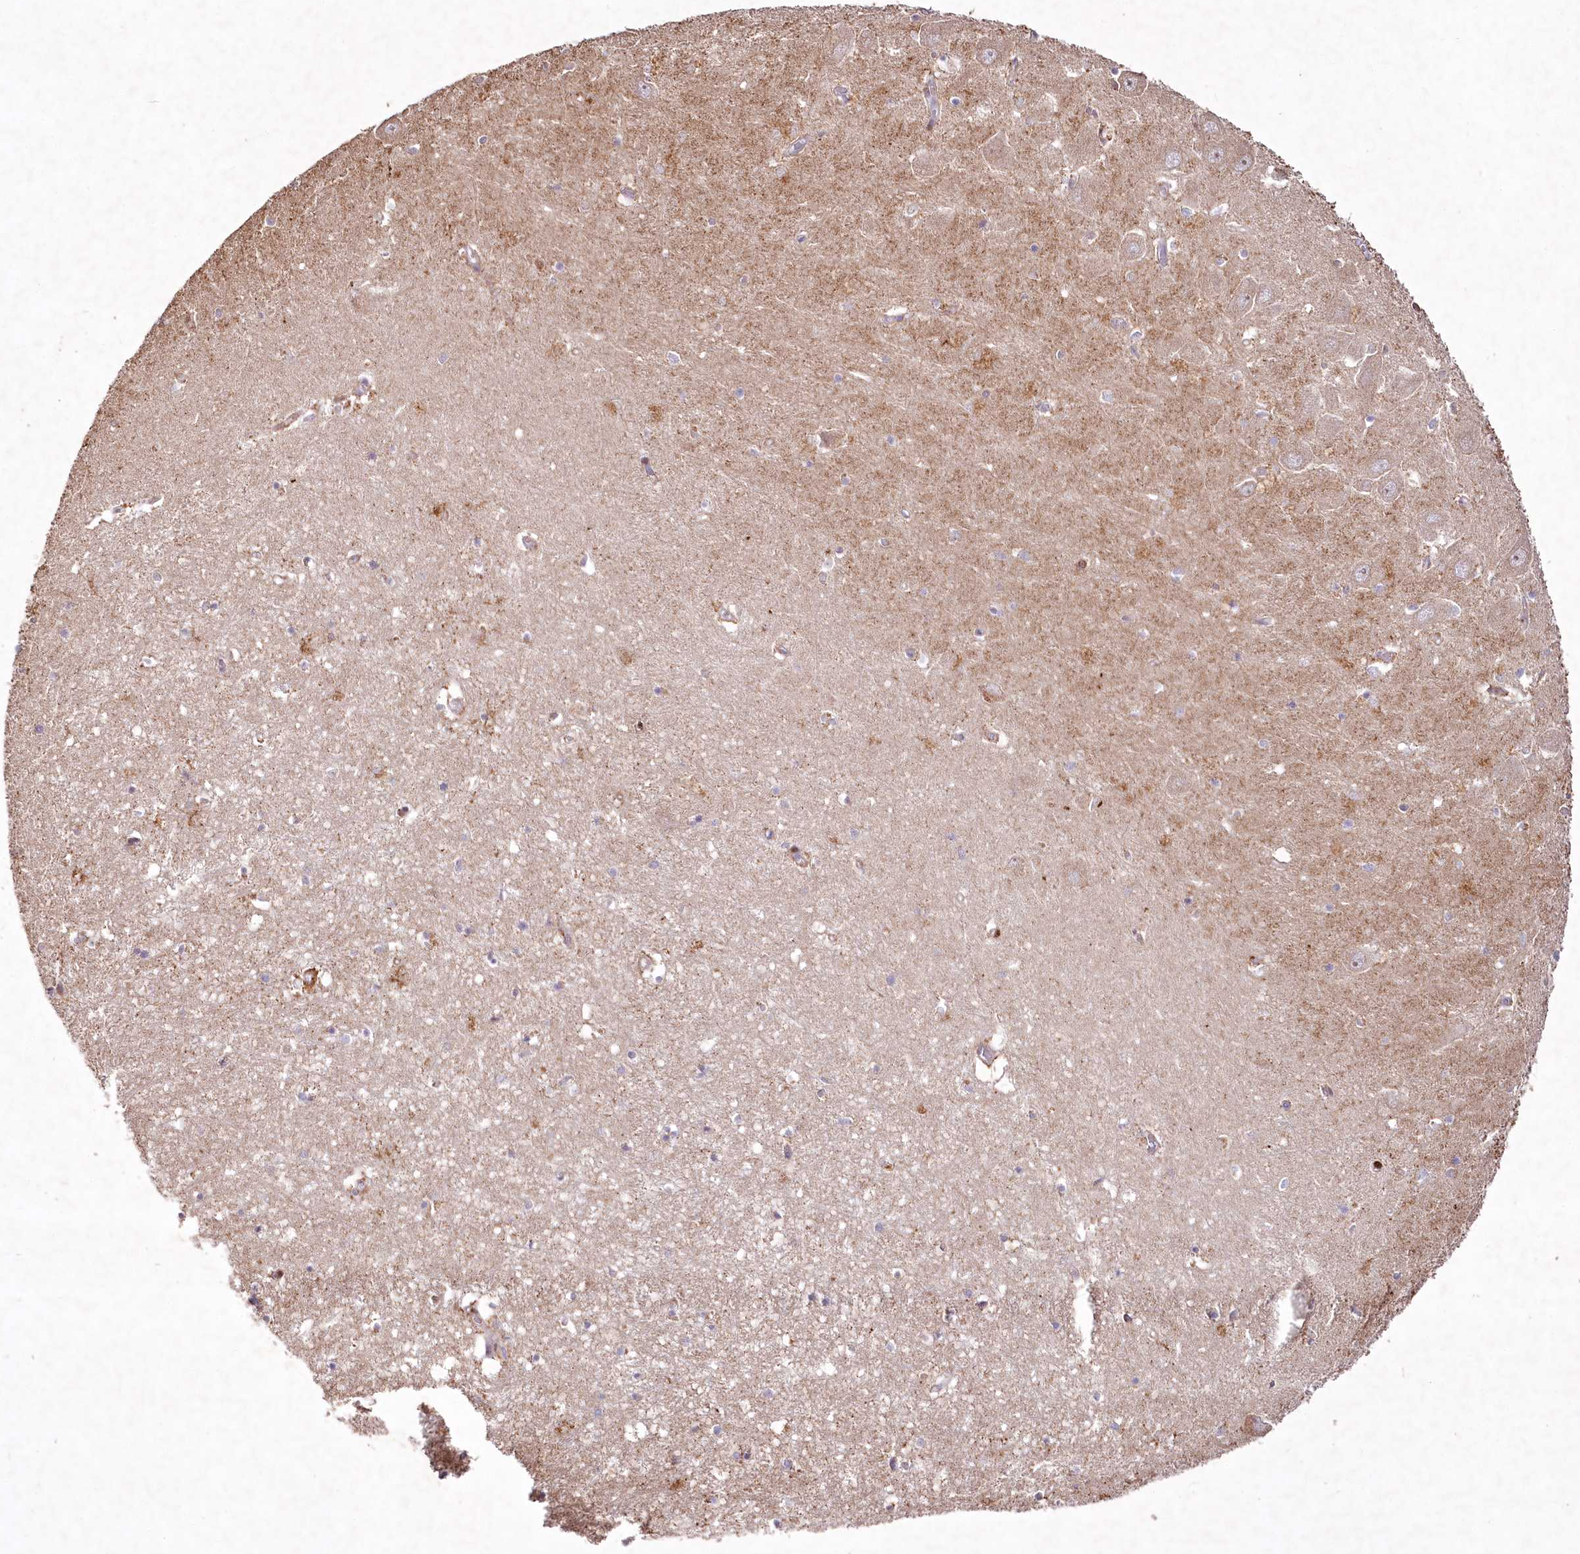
{"staining": {"intensity": "negative", "quantity": "none", "location": "none"}, "tissue": "hippocampus", "cell_type": "Glial cells", "image_type": "normal", "snomed": [{"axis": "morphology", "description": "Normal tissue, NOS"}, {"axis": "topography", "description": "Hippocampus"}], "caption": "IHC of normal hippocampus shows no staining in glial cells. The staining was performed using DAB (3,3'-diaminobenzidine) to visualize the protein expression in brown, while the nuclei were stained in blue with hematoxylin (Magnification: 20x).", "gene": "PSTK", "patient": {"sex": "male", "age": 70}}